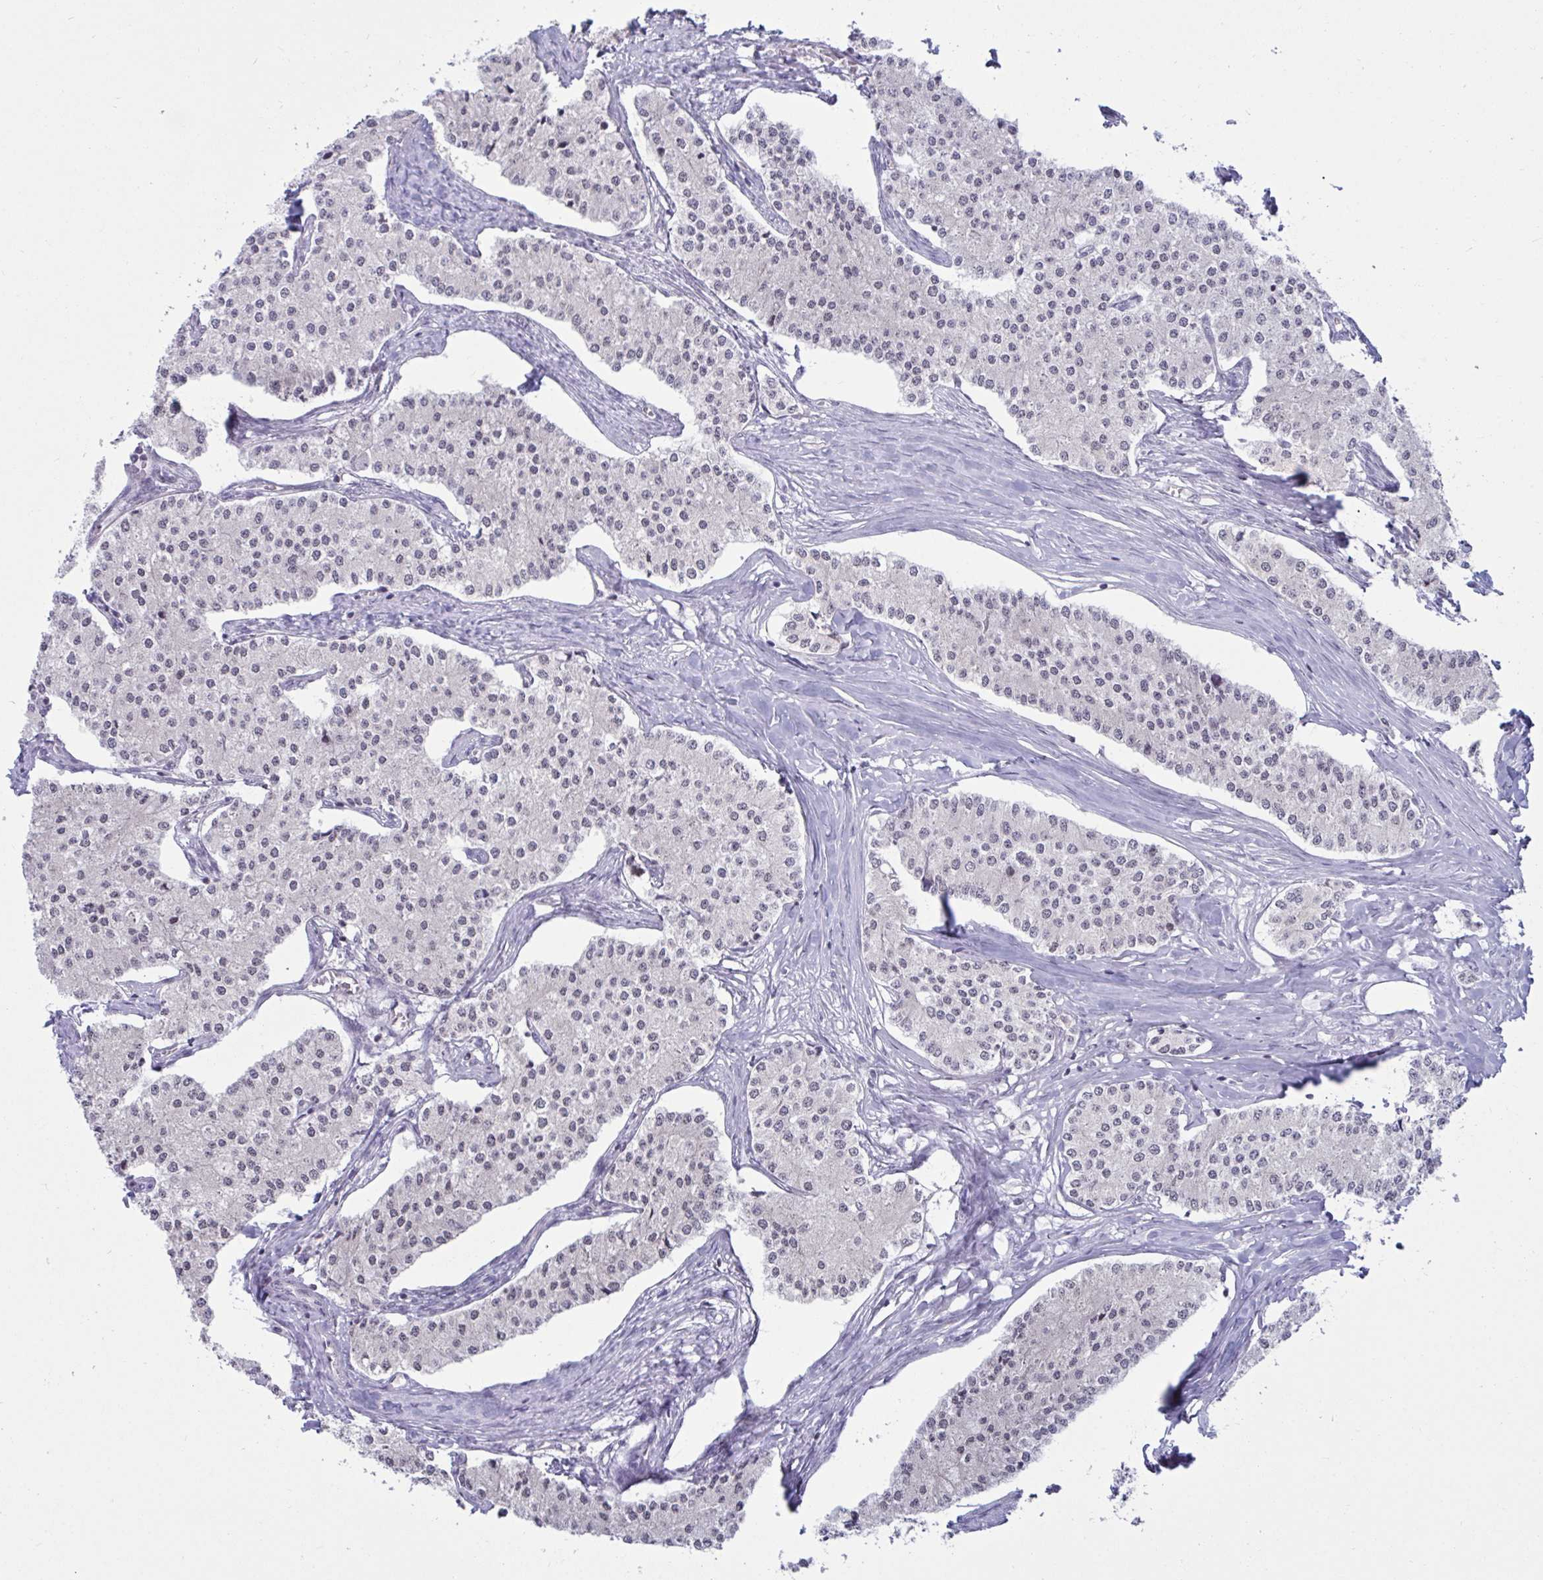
{"staining": {"intensity": "negative", "quantity": "none", "location": "none"}, "tissue": "carcinoid", "cell_type": "Tumor cells", "image_type": "cancer", "snomed": [{"axis": "morphology", "description": "Carcinoid, malignant, NOS"}, {"axis": "topography", "description": "Colon"}], "caption": "The micrograph shows no staining of tumor cells in carcinoid. (DAB (3,3'-diaminobenzidine) immunohistochemistry, high magnification).", "gene": "ARPP19", "patient": {"sex": "female", "age": 52}}